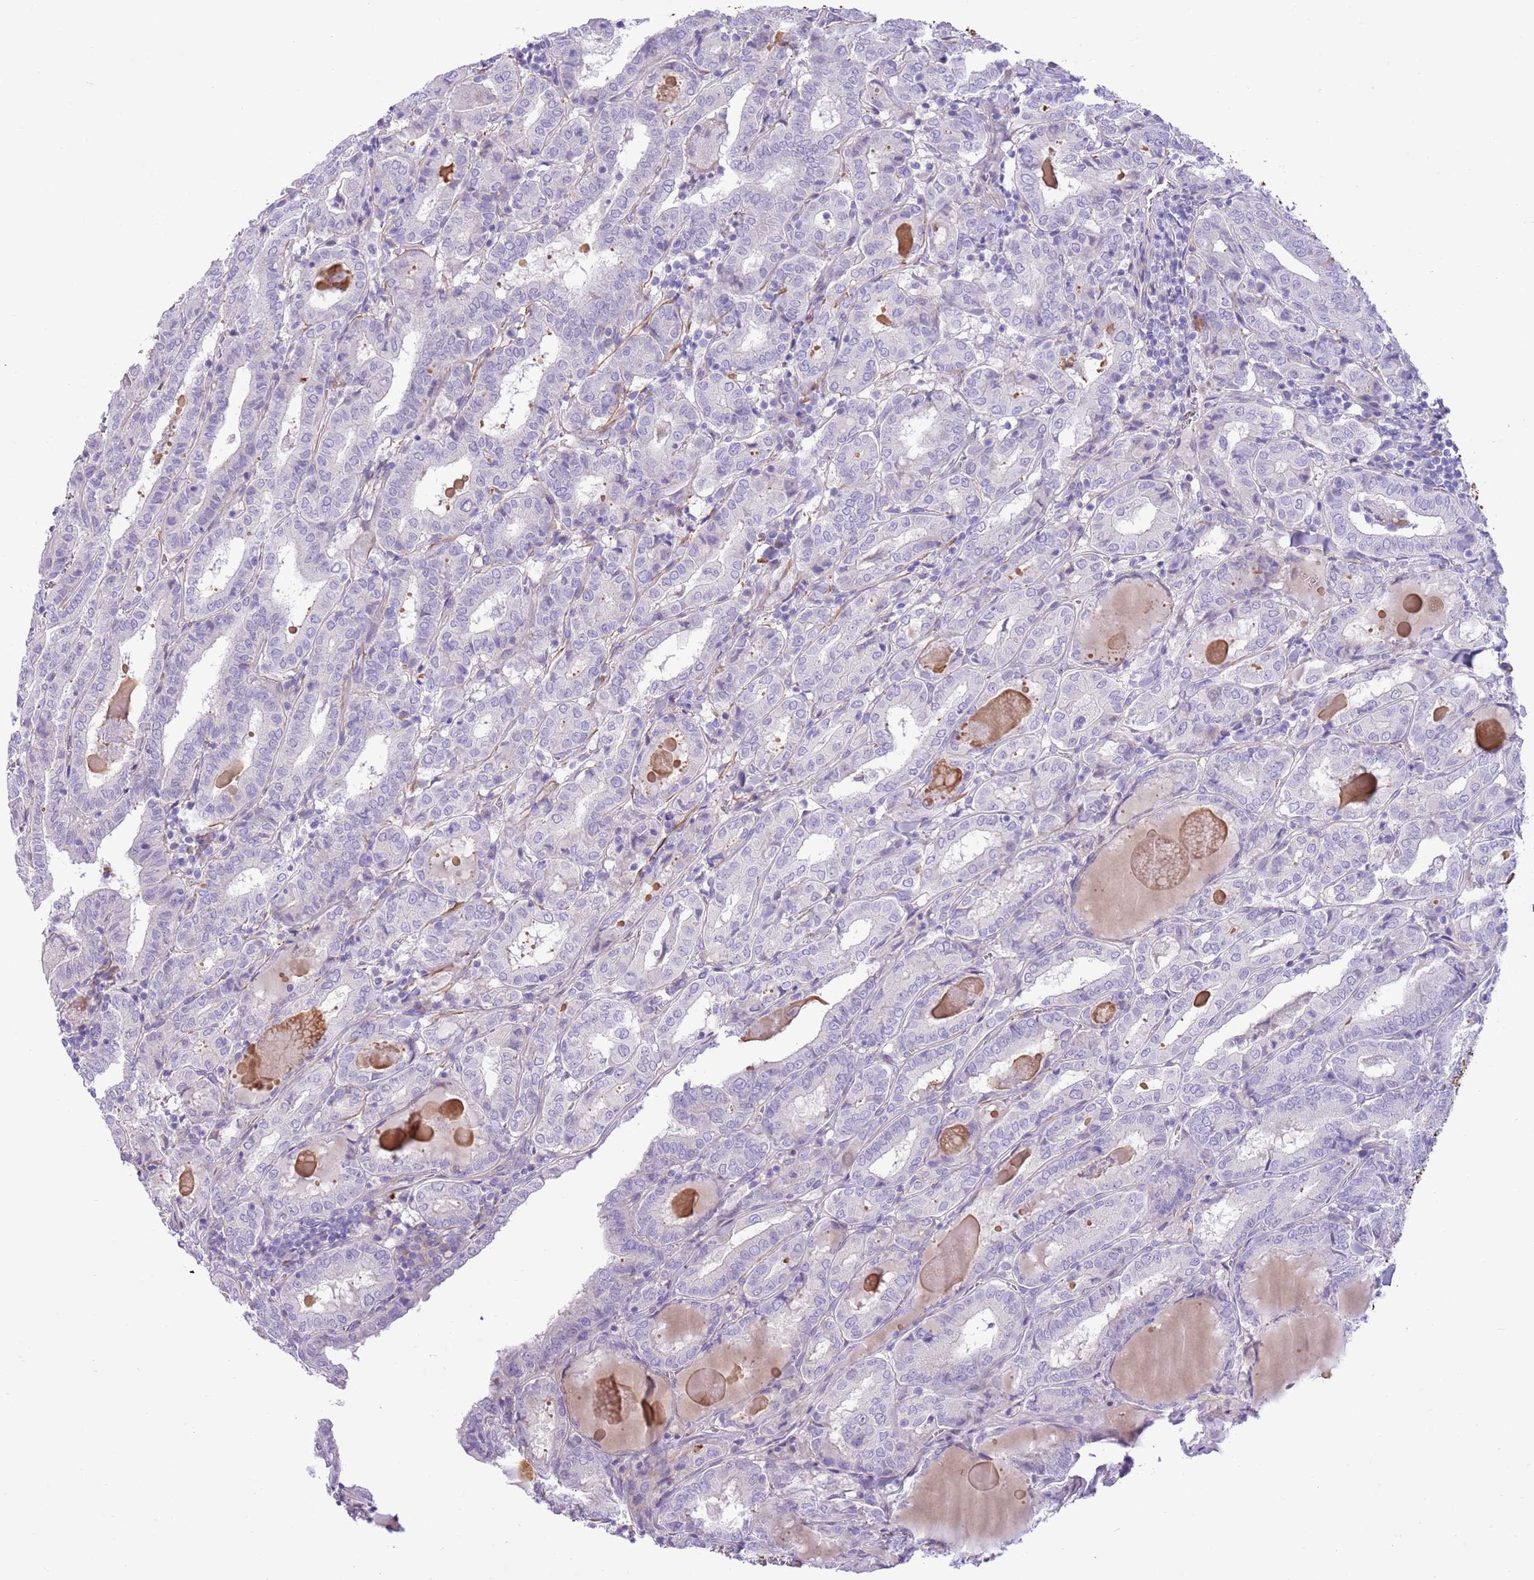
{"staining": {"intensity": "negative", "quantity": "none", "location": "none"}, "tissue": "thyroid cancer", "cell_type": "Tumor cells", "image_type": "cancer", "snomed": [{"axis": "morphology", "description": "Papillary adenocarcinoma, NOS"}, {"axis": "topography", "description": "Thyroid gland"}], "caption": "Tumor cells show no significant protein staining in thyroid papillary adenocarcinoma.", "gene": "ZC4H2", "patient": {"sex": "female", "age": 72}}